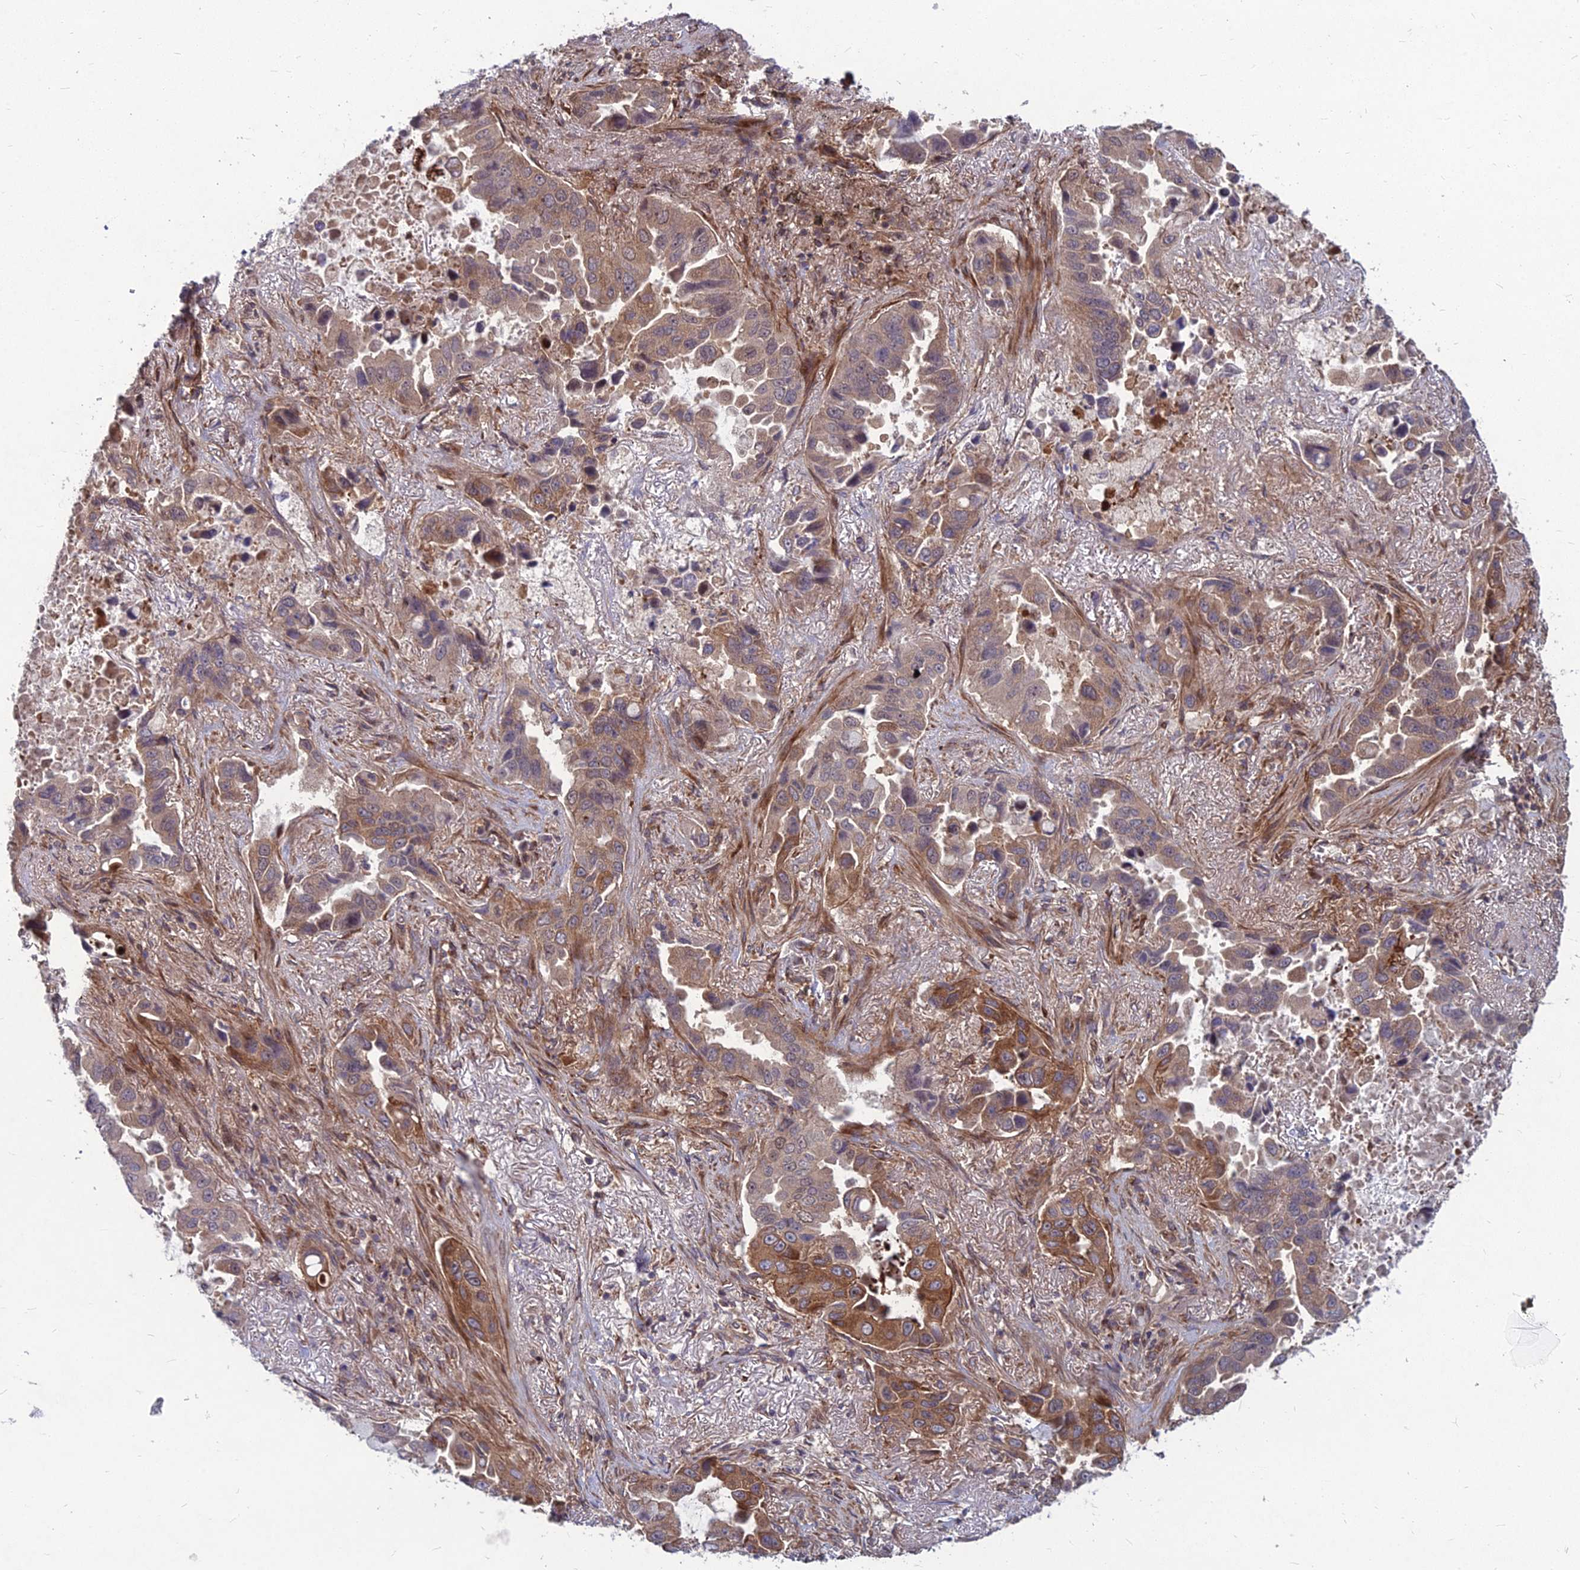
{"staining": {"intensity": "moderate", "quantity": "<25%", "location": "cytoplasmic/membranous"}, "tissue": "lung cancer", "cell_type": "Tumor cells", "image_type": "cancer", "snomed": [{"axis": "morphology", "description": "Adenocarcinoma, NOS"}, {"axis": "topography", "description": "Lung"}], "caption": "A brown stain labels moderate cytoplasmic/membranous positivity of a protein in lung adenocarcinoma tumor cells. Using DAB (brown) and hematoxylin (blue) stains, captured at high magnification using brightfield microscopy.", "gene": "MFSD8", "patient": {"sex": "male", "age": 64}}